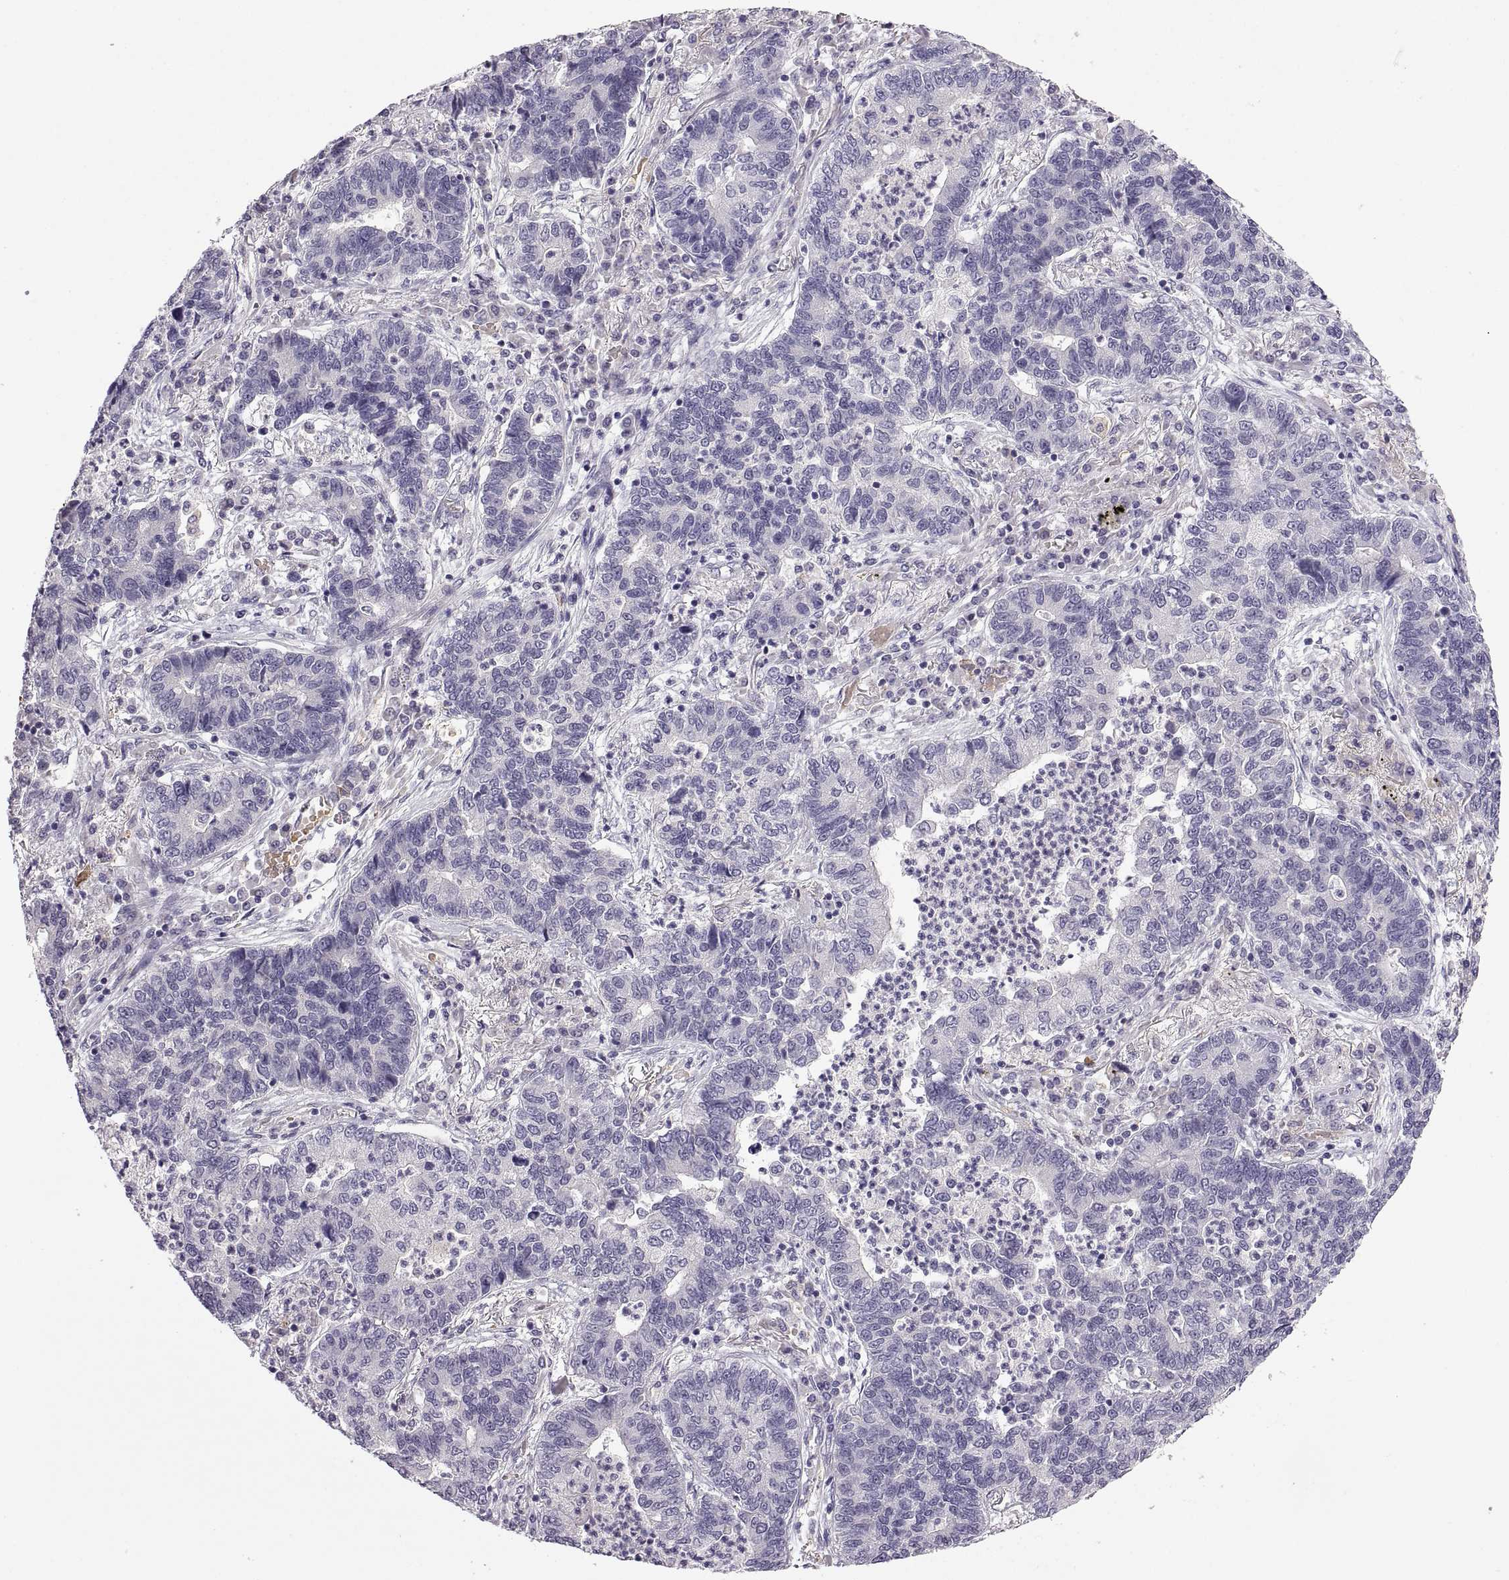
{"staining": {"intensity": "negative", "quantity": "none", "location": "none"}, "tissue": "lung cancer", "cell_type": "Tumor cells", "image_type": "cancer", "snomed": [{"axis": "morphology", "description": "Adenocarcinoma, NOS"}, {"axis": "topography", "description": "Lung"}], "caption": "A histopathology image of human lung adenocarcinoma is negative for staining in tumor cells.", "gene": "MEIOC", "patient": {"sex": "female", "age": 57}}